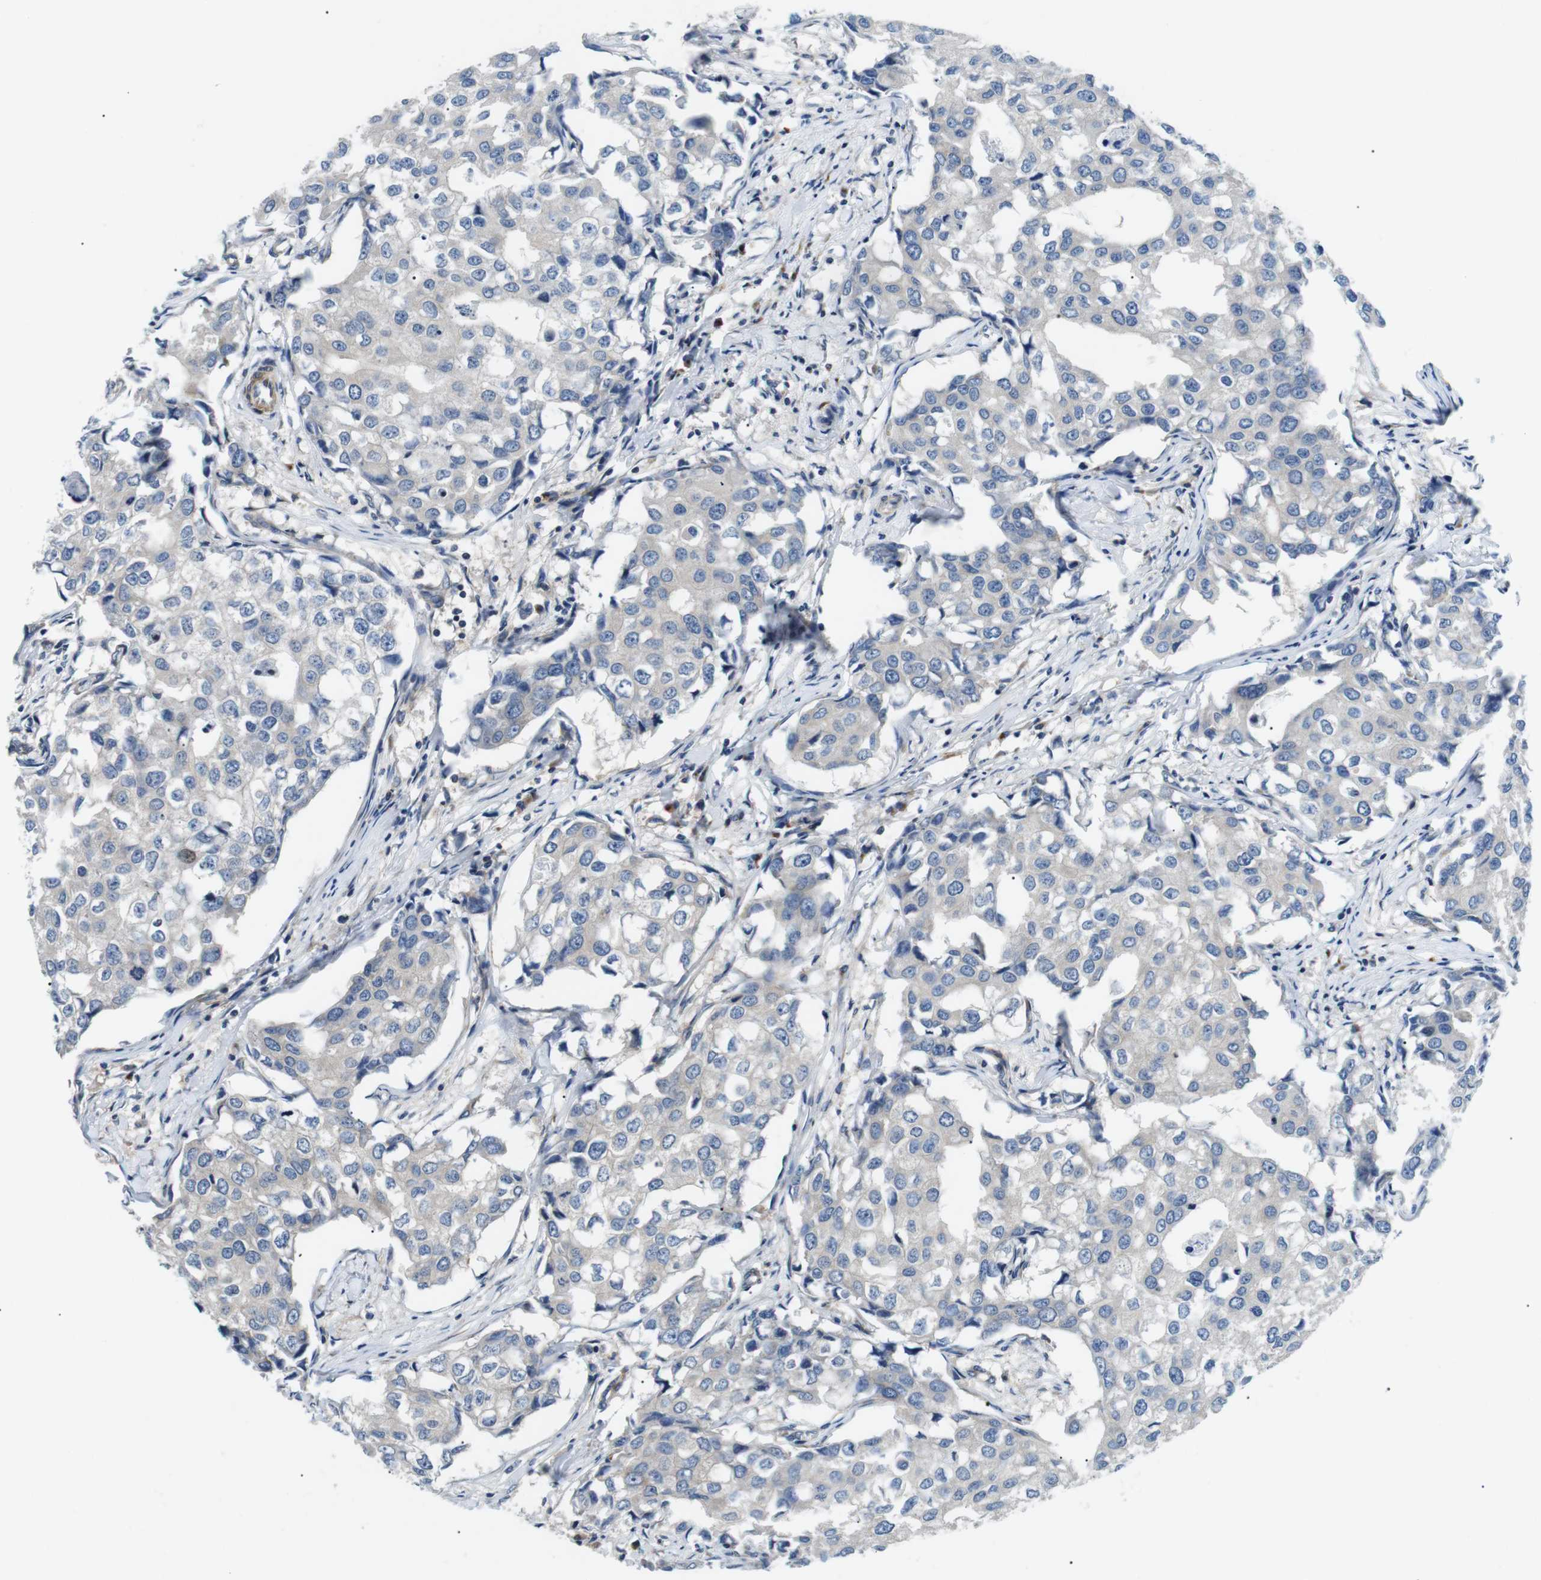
{"staining": {"intensity": "negative", "quantity": "none", "location": "none"}, "tissue": "breast cancer", "cell_type": "Tumor cells", "image_type": "cancer", "snomed": [{"axis": "morphology", "description": "Duct carcinoma"}, {"axis": "topography", "description": "Breast"}], "caption": "Human breast cancer (invasive ductal carcinoma) stained for a protein using immunohistochemistry (IHC) displays no expression in tumor cells.", "gene": "DIPK1A", "patient": {"sex": "female", "age": 27}}